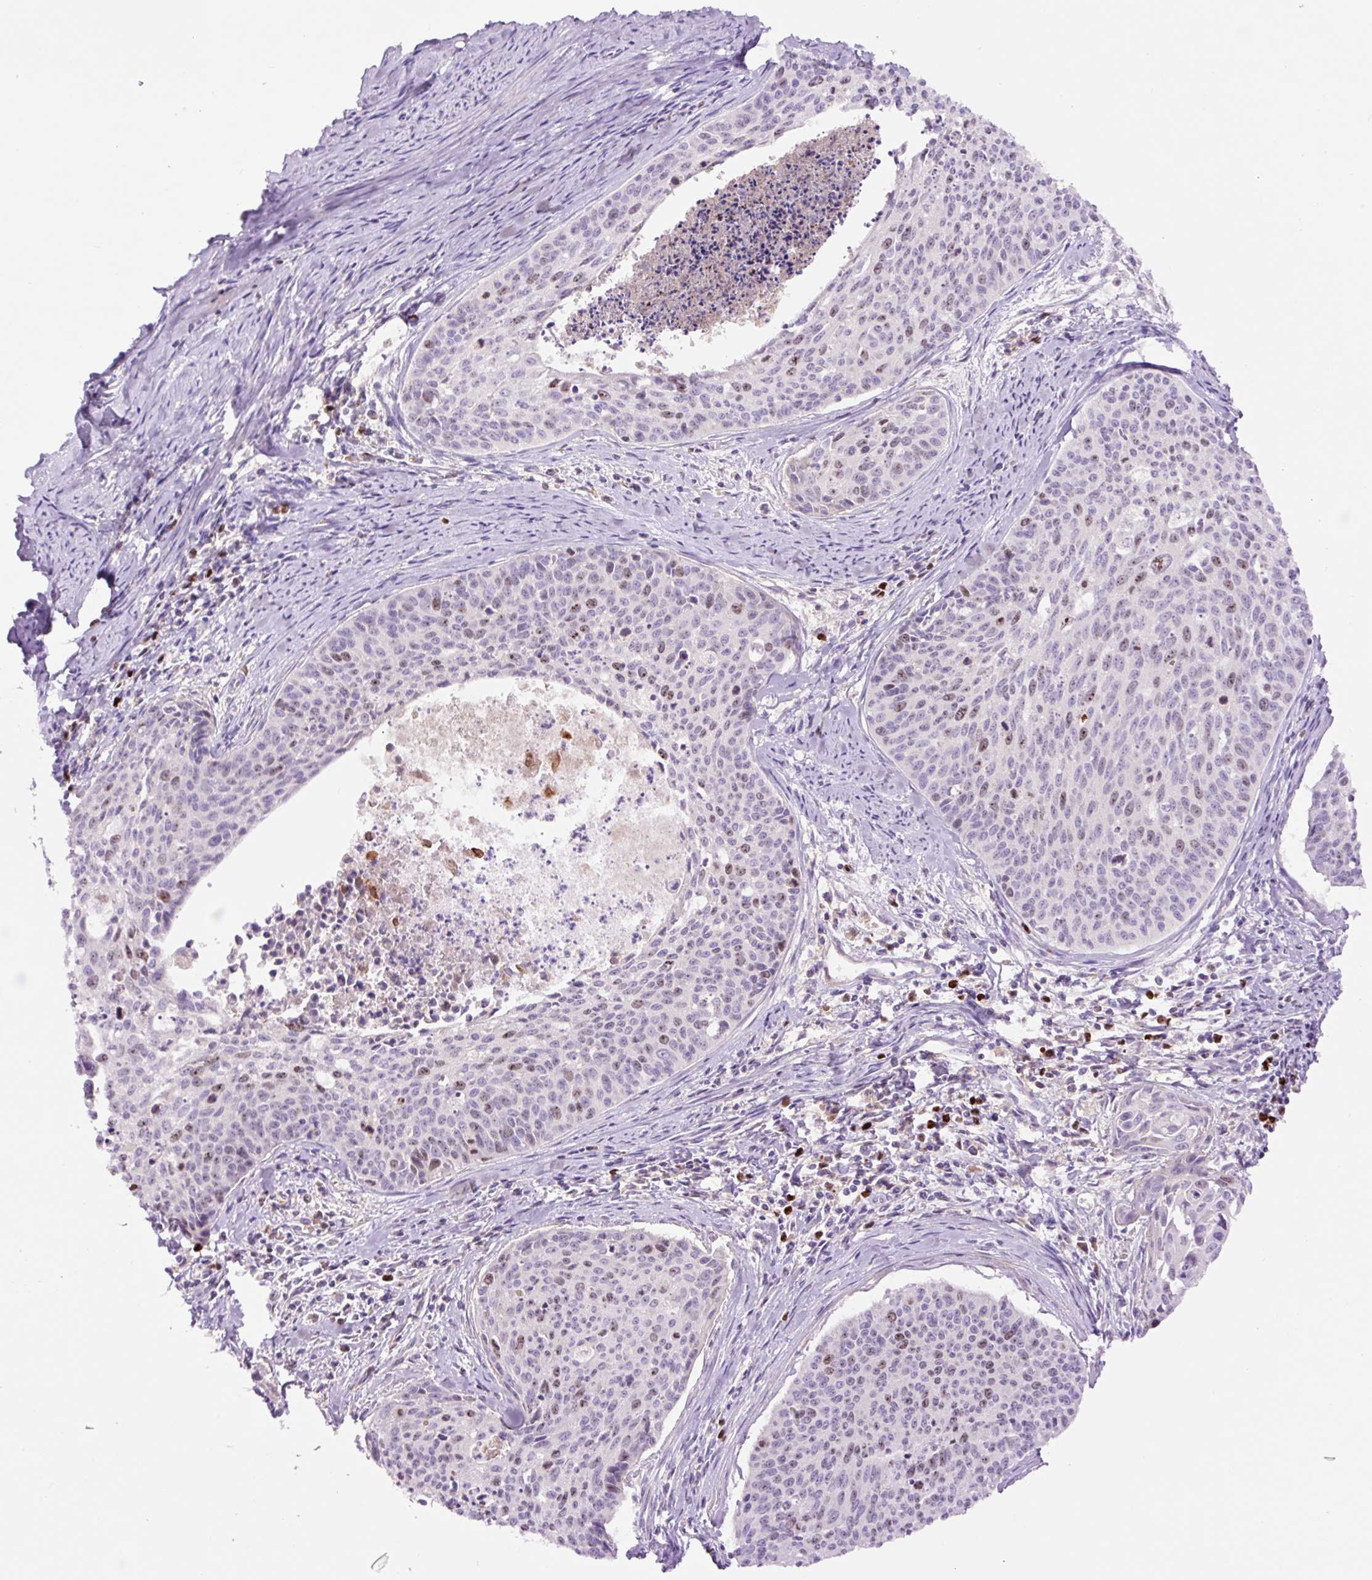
{"staining": {"intensity": "moderate", "quantity": "<25%", "location": "nuclear"}, "tissue": "cervical cancer", "cell_type": "Tumor cells", "image_type": "cancer", "snomed": [{"axis": "morphology", "description": "Squamous cell carcinoma, NOS"}, {"axis": "topography", "description": "Cervix"}], "caption": "The image shows staining of cervical cancer (squamous cell carcinoma), revealing moderate nuclear protein positivity (brown color) within tumor cells. The staining was performed using DAB to visualize the protein expression in brown, while the nuclei were stained in blue with hematoxylin (Magnification: 20x).", "gene": "DPPA4", "patient": {"sex": "female", "age": 55}}